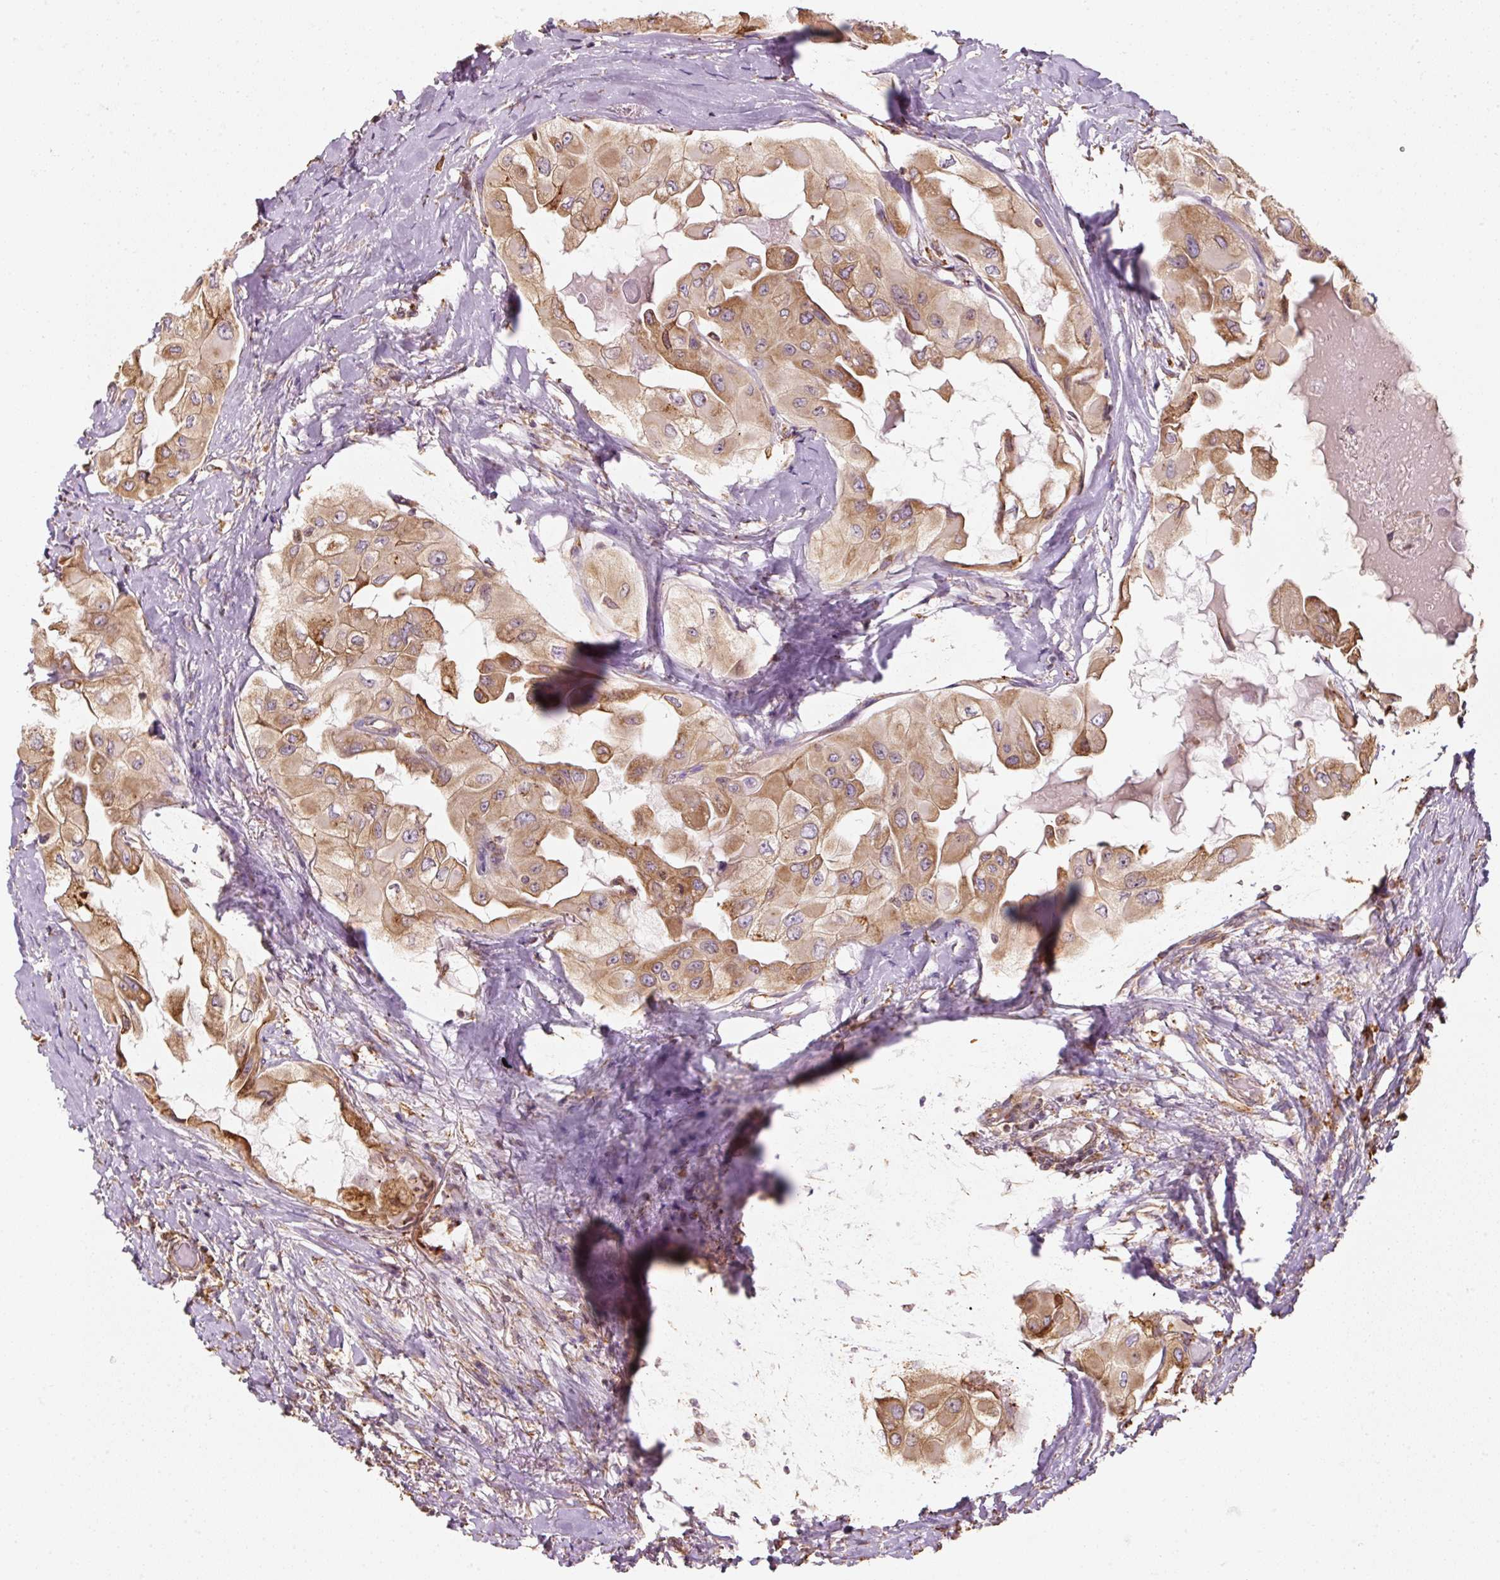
{"staining": {"intensity": "moderate", "quantity": ">75%", "location": "cytoplasmic/membranous"}, "tissue": "thyroid cancer", "cell_type": "Tumor cells", "image_type": "cancer", "snomed": [{"axis": "morphology", "description": "Normal tissue, NOS"}, {"axis": "morphology", "description": "Papillary adenocarcinoma, NOS"}, {"axis": "topography", "description": "Thyroid gland"}], "caption": "The image exhibits staining of thyroid cancer (papillary adenocarcinoma), revealing moderate cytoplasmic/membranous protein positivity (brown color) within tumor cells.", "gene": "PRKCSH", "patient": {"sex": "female", "age": 59}}